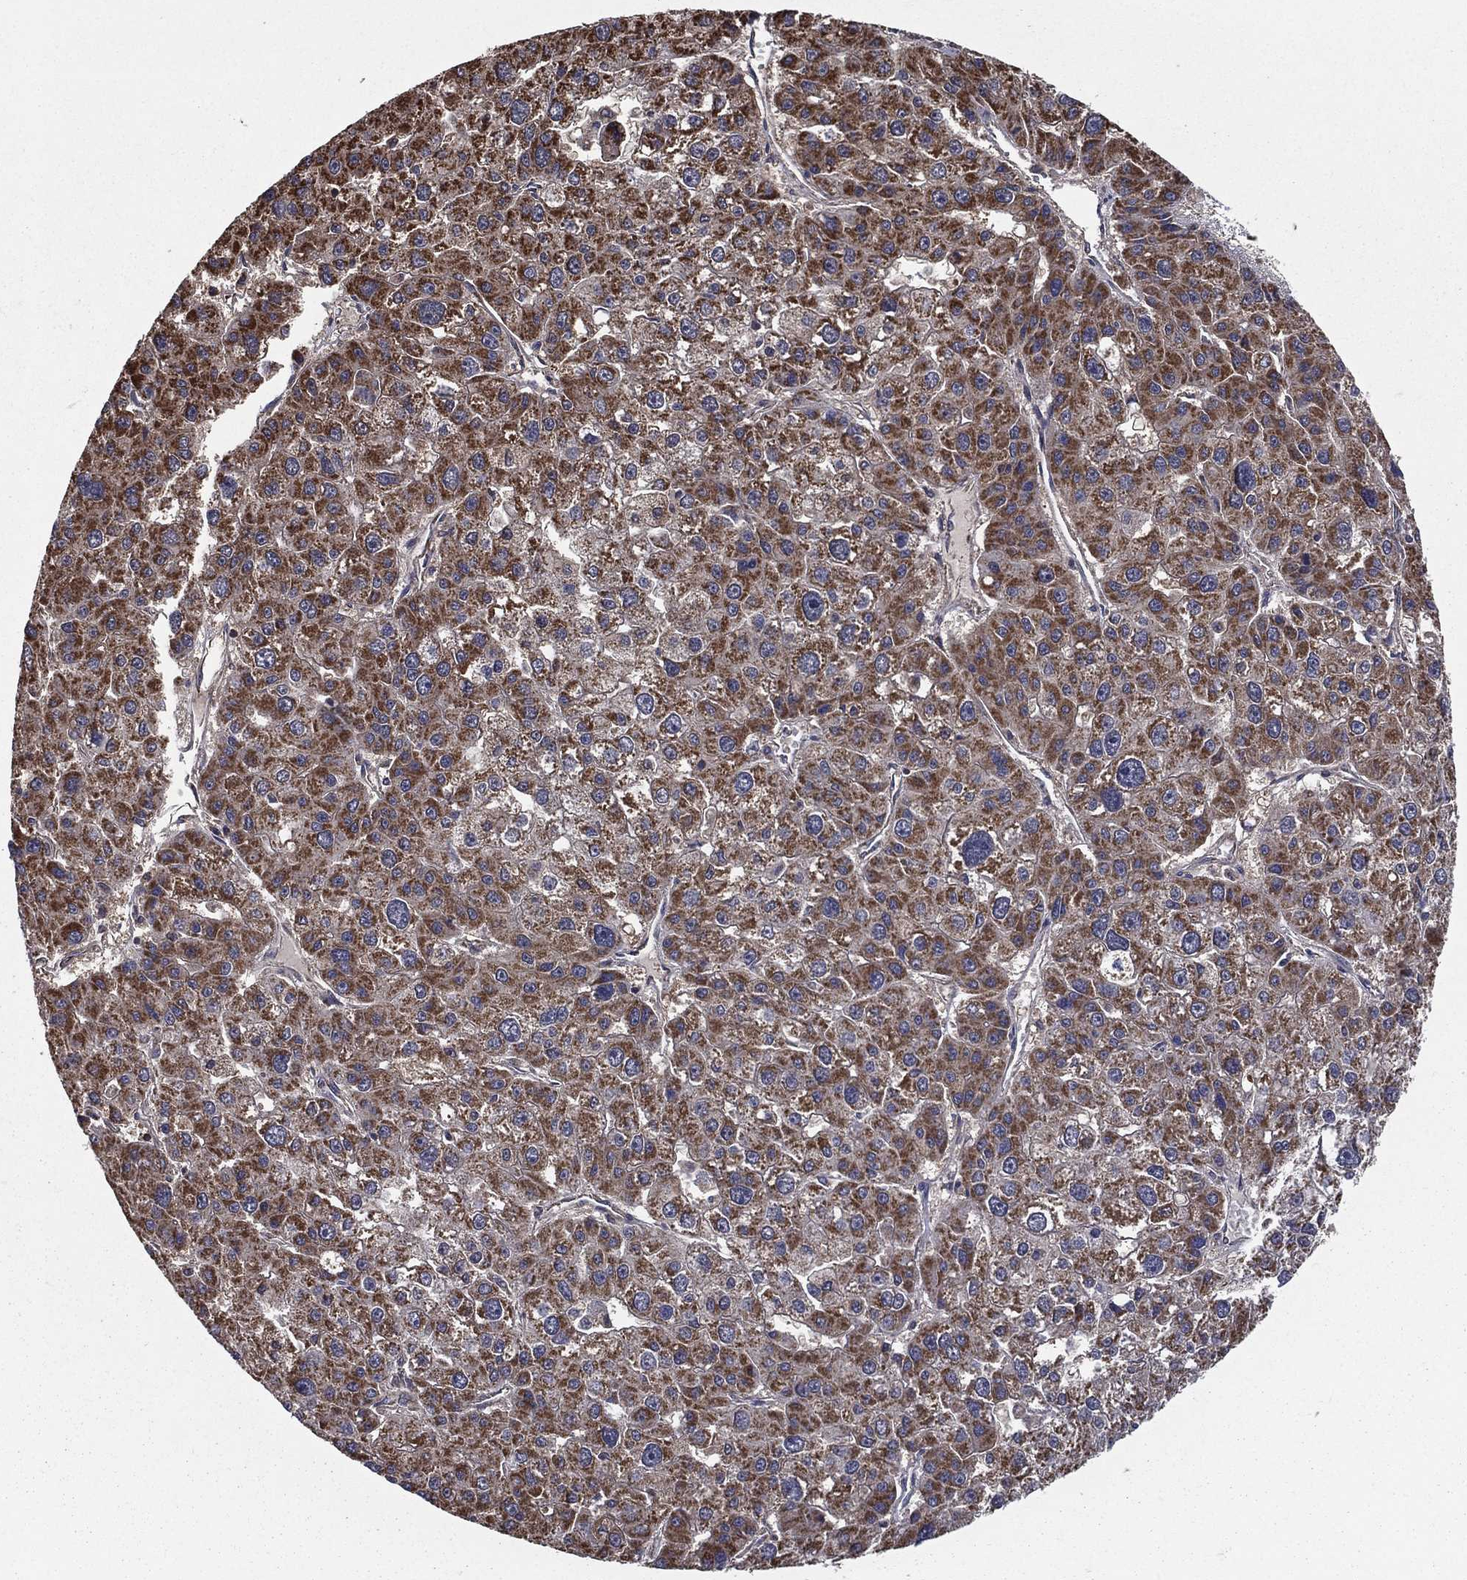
{"staining": {"intensity": "strong", "quantity": ">75%", "location": "cytoplasmic/membranous"}, "tissue": "liver cancer", "cell_type": "Tumor cells", "image_type": "cancer", "snomed": [{"axis": "morphology", "description": "Carcinoma, Hepatocellular, NOS"}, {"axis": "topography", "description": "Liver"}], "caption": "Immunohistochemical staining of liver hepatocellular carcinoma displays high levels of strong cytoplasmic/membranous staining in approximately >75% of tumor cells.", "gene": "RIGI", "patient": {"sex": "male", "age": 73}}